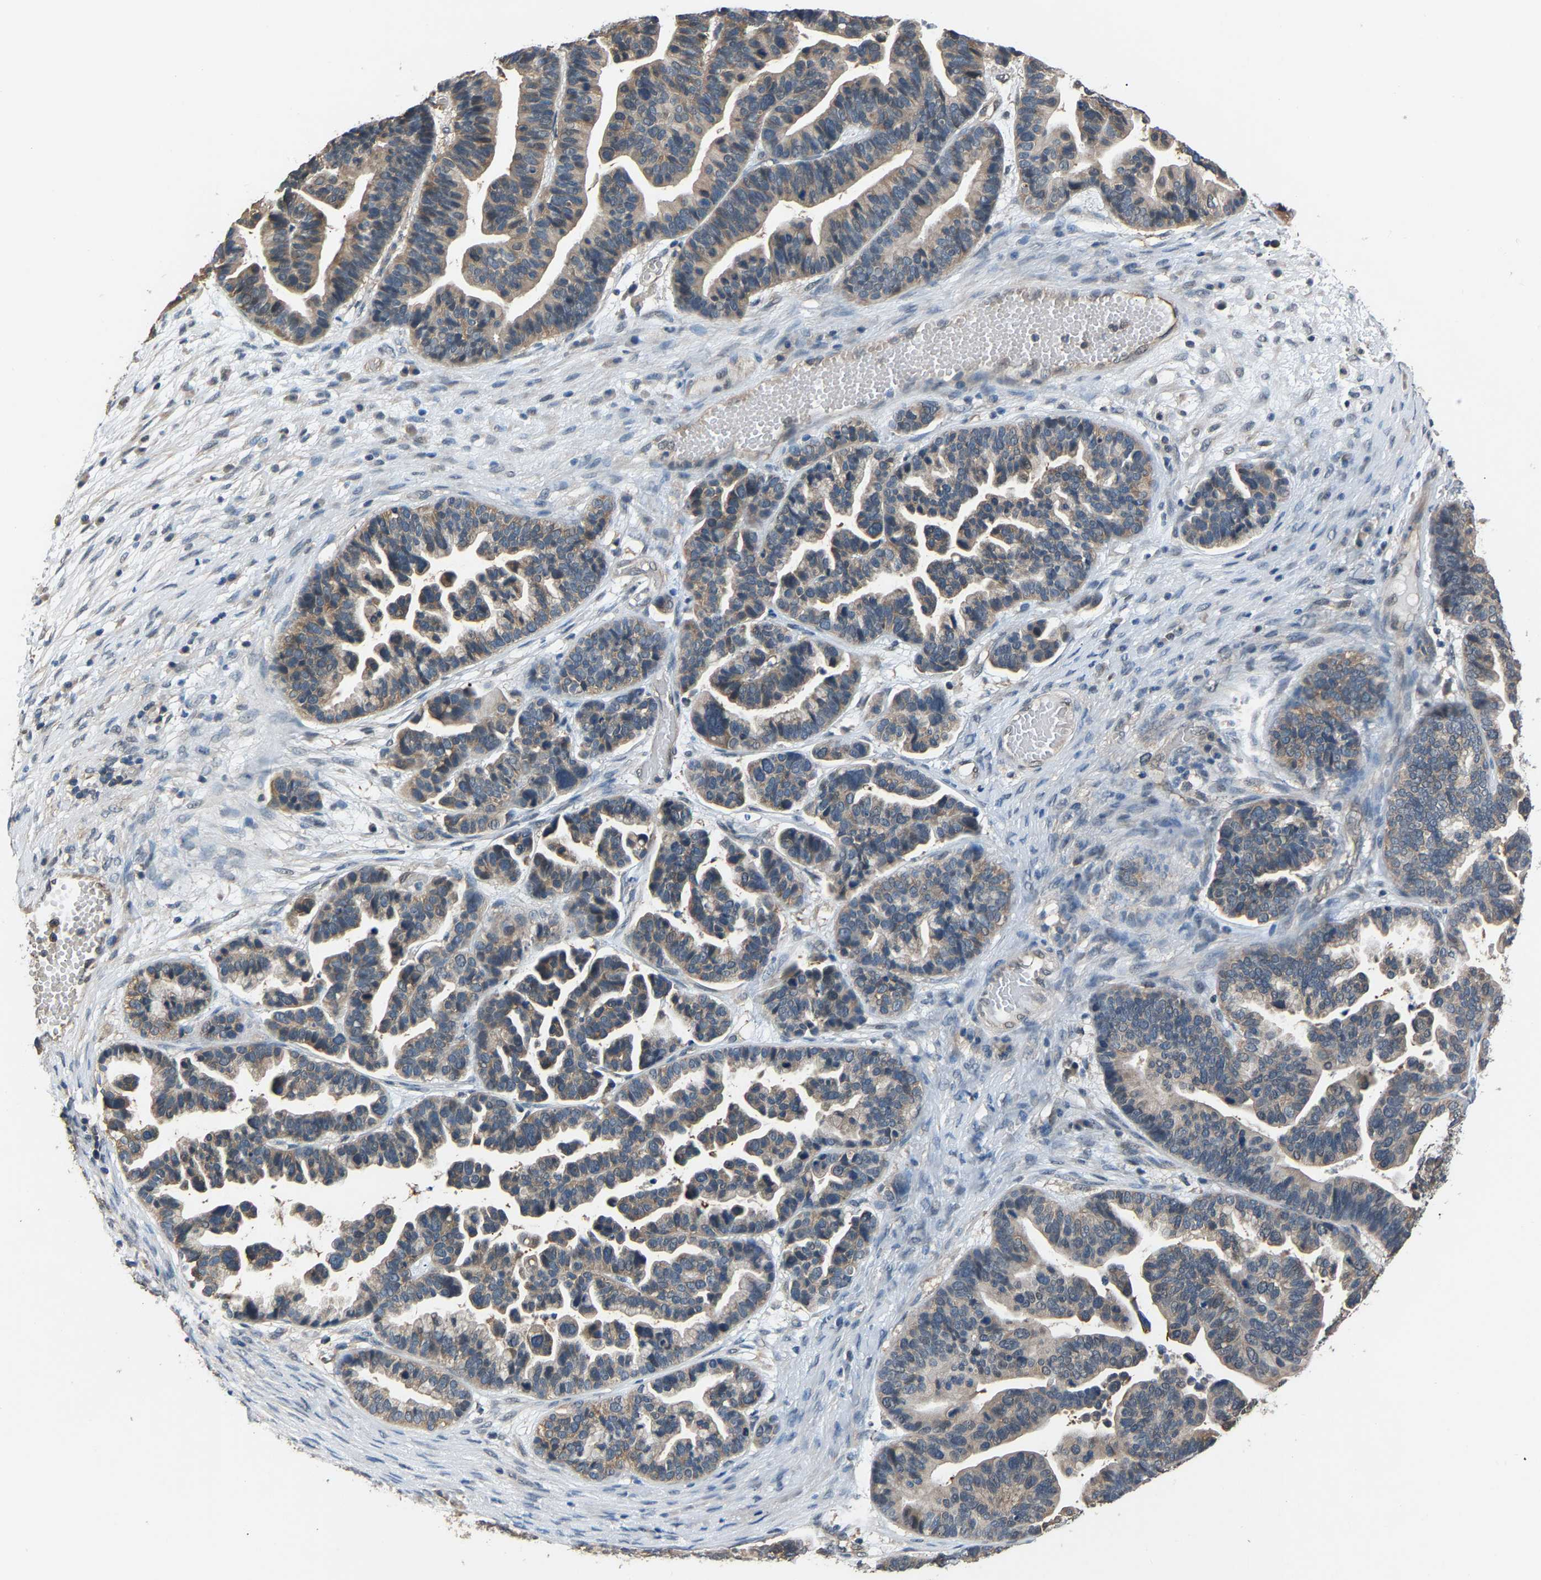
{"staining": {"intensity": "moderate", "quantity": ">75%", "location": "cytoplasmic/membranous"}, "tissue": "ovarian cancer", "cell_type": "Tumor cells", "image_type": "cancer", "snomed": [{"axis": "morphology", "description": "Cystadenocarcinoma, serous, NOS"}, {"axis": "topography", "description": "Ovary"}], "caption": "High-magnification brightfield microscopy of ovarian cancer stained with DAB (brown) and counterstained with hematoxylin (blue). tumor cells exhibit moderate cytoplasmic/membranous positivity is present in approximately>75% of cells. The staining was performed using DAB, with brown indicating positive protein expression. Nuclei are stained blue with hematoxylin.", "gene": "ABCC9", "patient": {"sex": "female", "age": 56}}